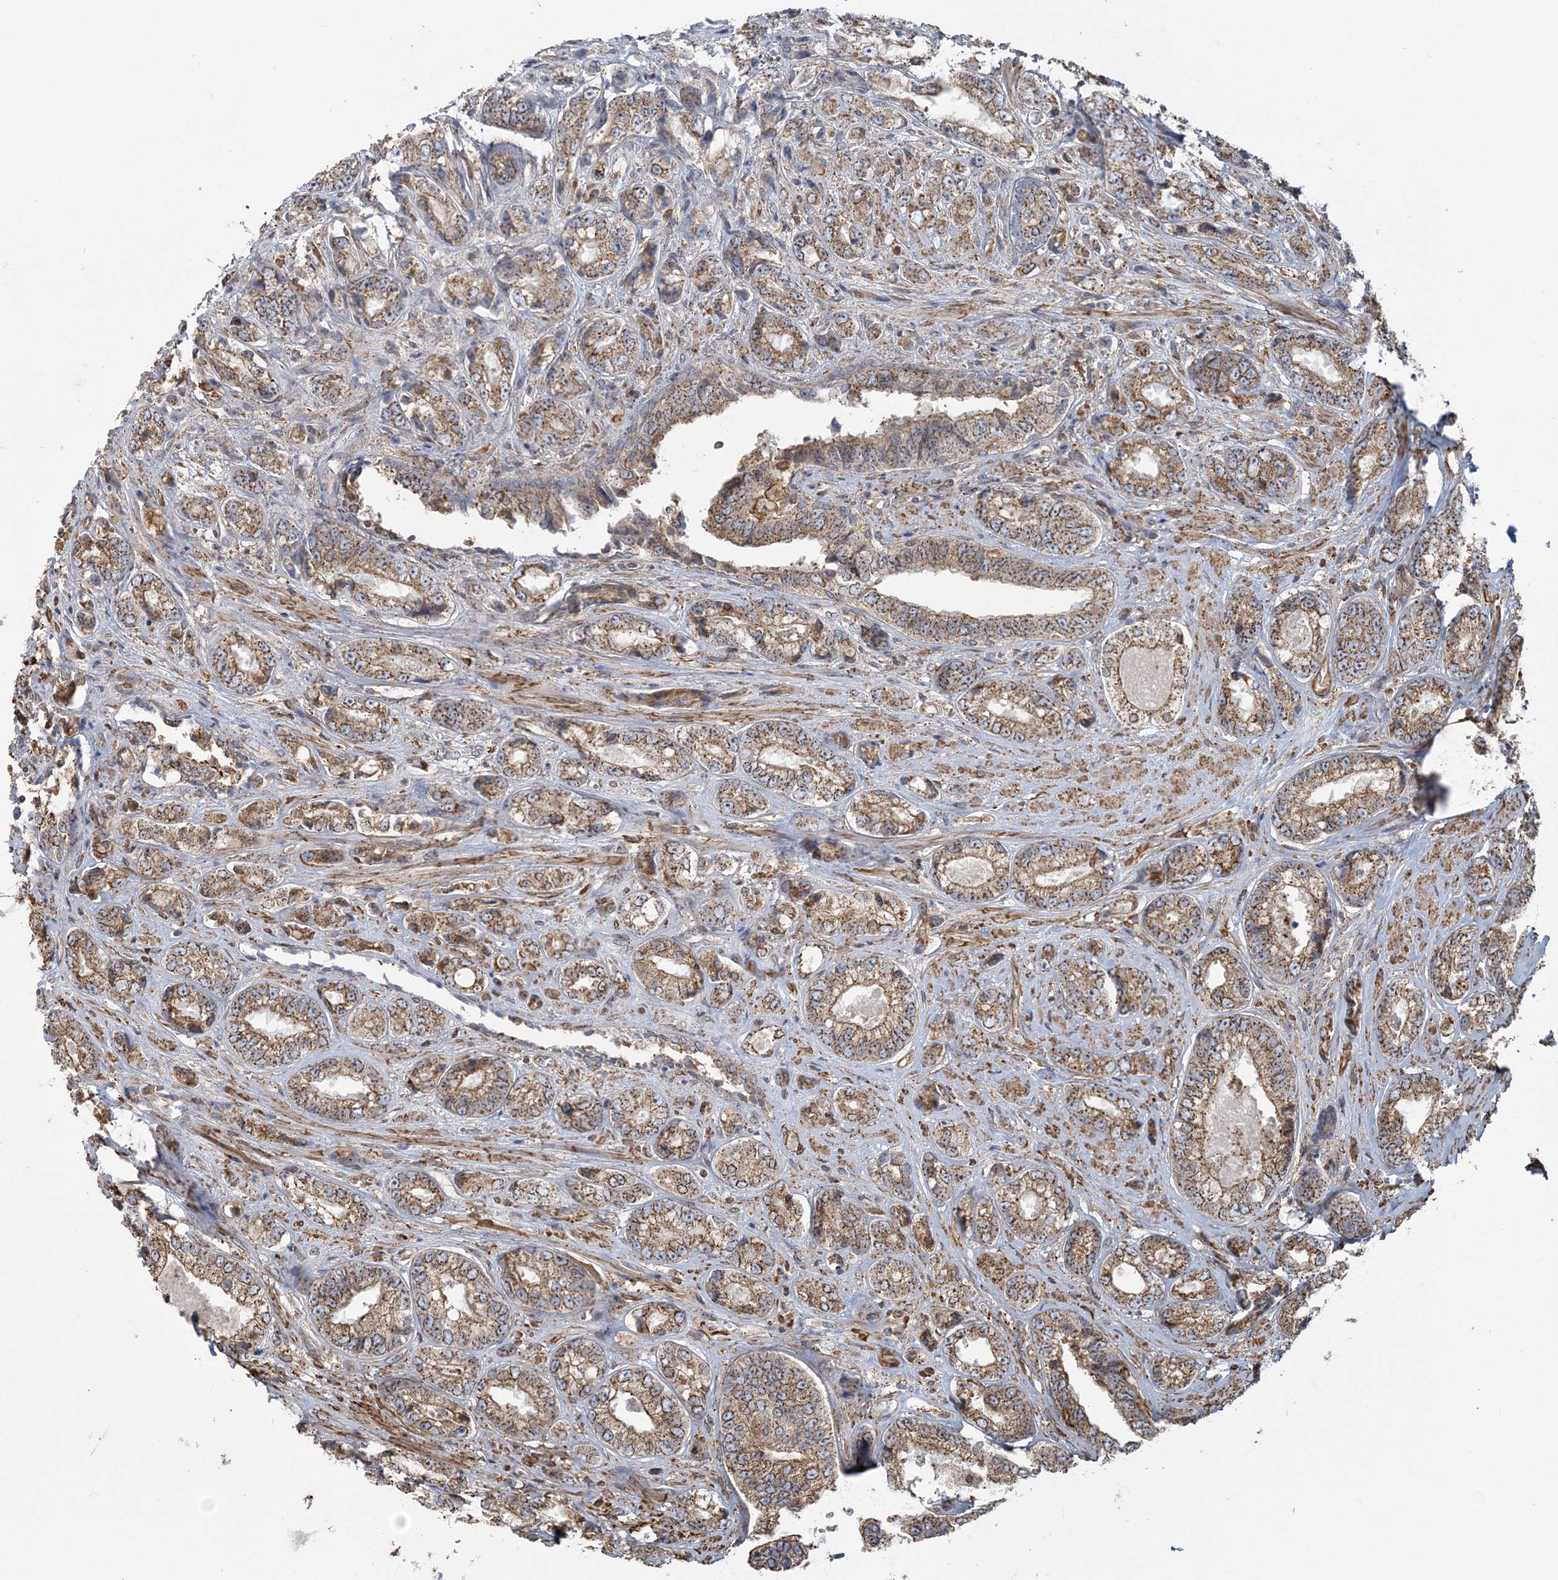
{"staining": {"intensity": "strong", "quantity": ">75%", "location": "cytoplasmic/membranous"}, "tissue": "prostate cancer", "cell_type": "Tumor cells", "image_type": "cancer", "snomed": [{"axis": "morphology", "description": "Adenocarcinoma, High grade"}, {"axis": "topography", "description": "Prostate"}], "caption": "This photomicrograph shows immunohistochemistry staining of prostate high-grade adenocarcinoma, with high strong cytoplasmic/membranous expression in approximately >75% of tumor cells.", "gene": "TRAF3IP2", "patient": {"sex": "male", "age": 61}}